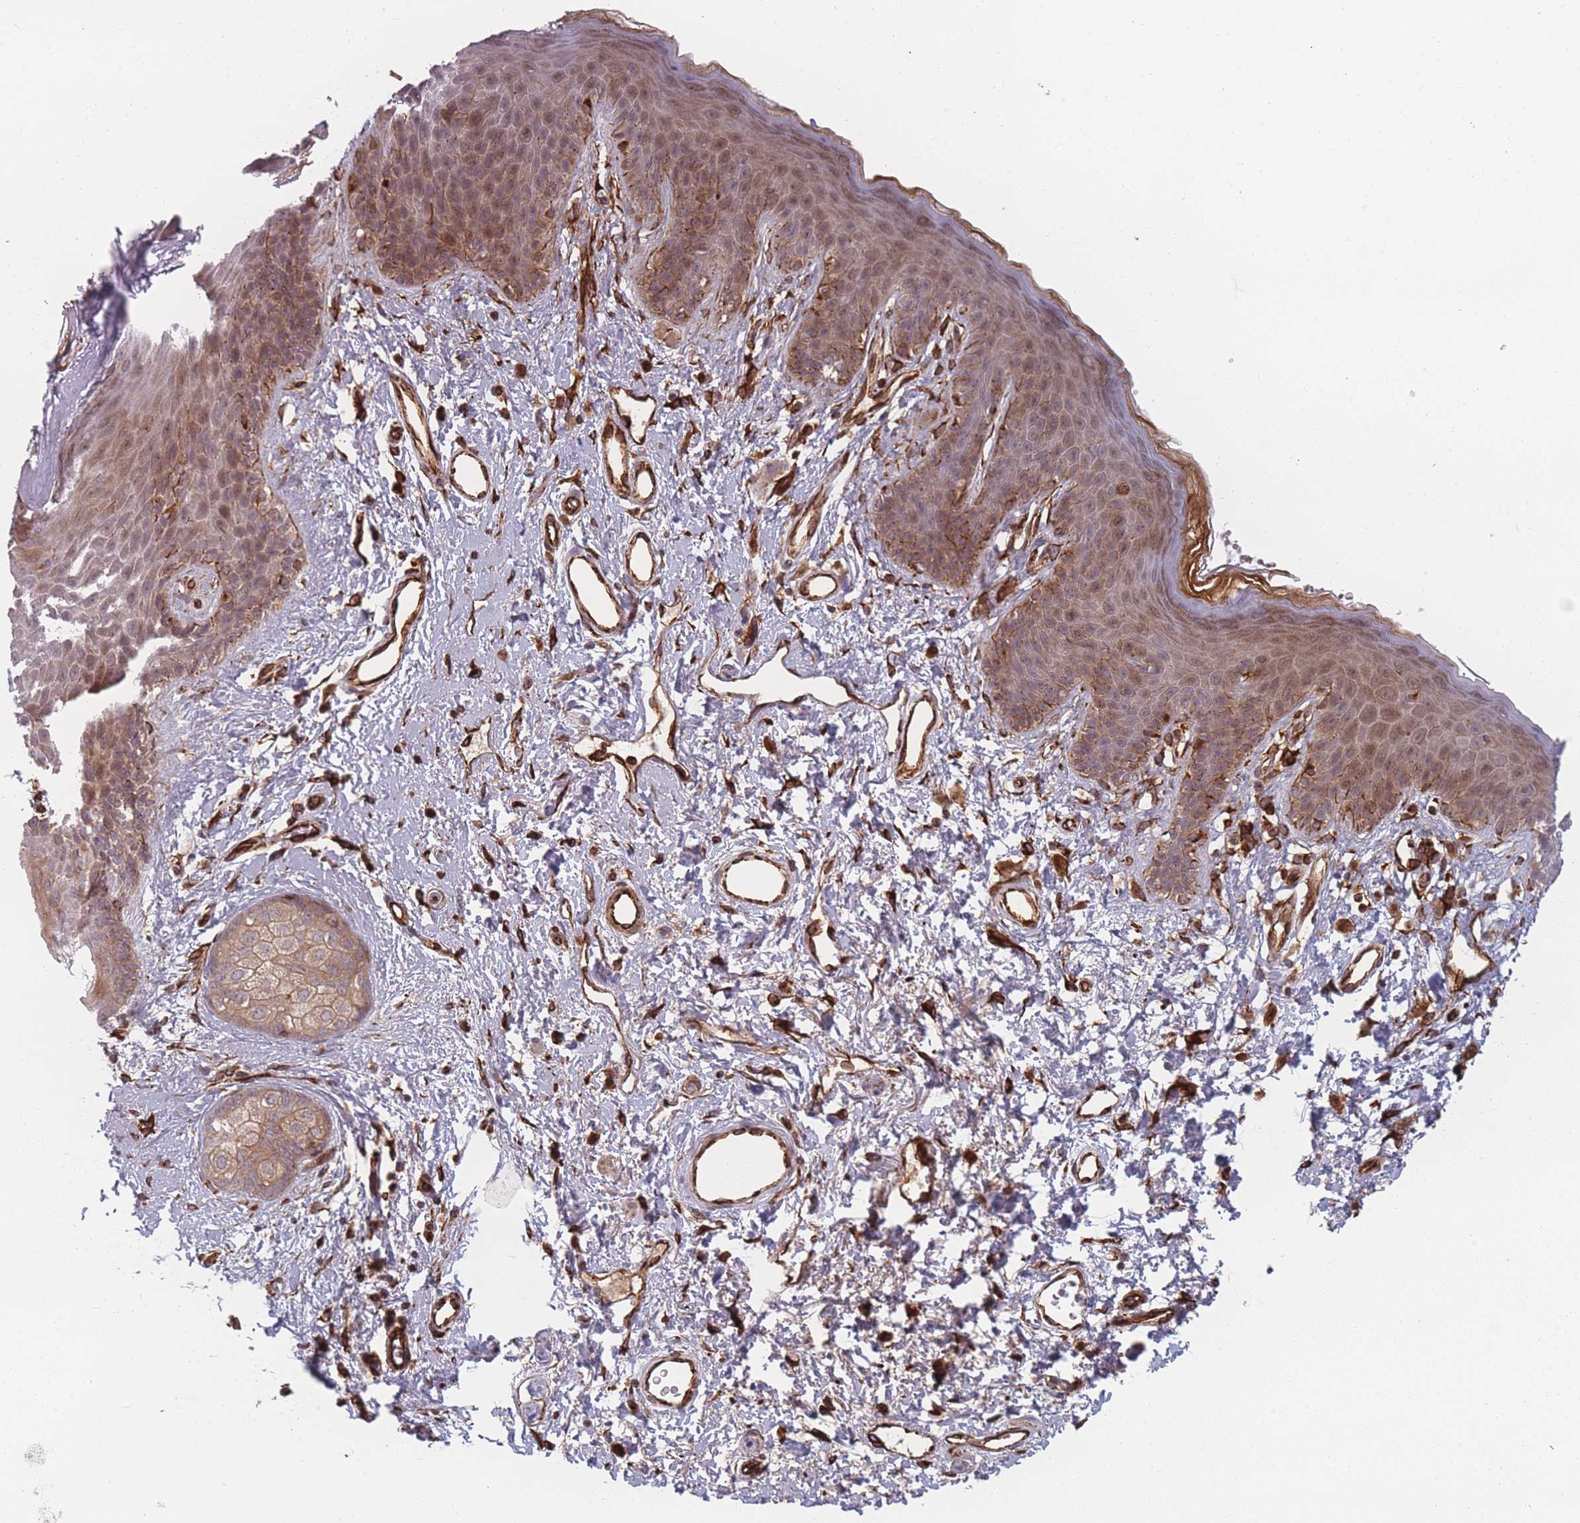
{"staining": {"intensity": "moderate", "quantity": ">75%", "location": "cytoplasmic/membranous"}, "tissue": "skin", "cell_type": "Epidermal cells", "image_type": "normal", "snomed": [{"axis": "morphology", "description": "Normal tissue, NOS"}, {"axis": "topography", "description": "Anal"}], "caption": "The micrograph demonstrates staining of benign skin, revealing moderate cytoplasmic/membranous protein positivity (brown color) within epidermal cells. The protein of interest is shown in brown color, while the nuclei are stained blue.", "gene": "EEF1AKMT2", "patient": {"sex": "female", "age": 46}}